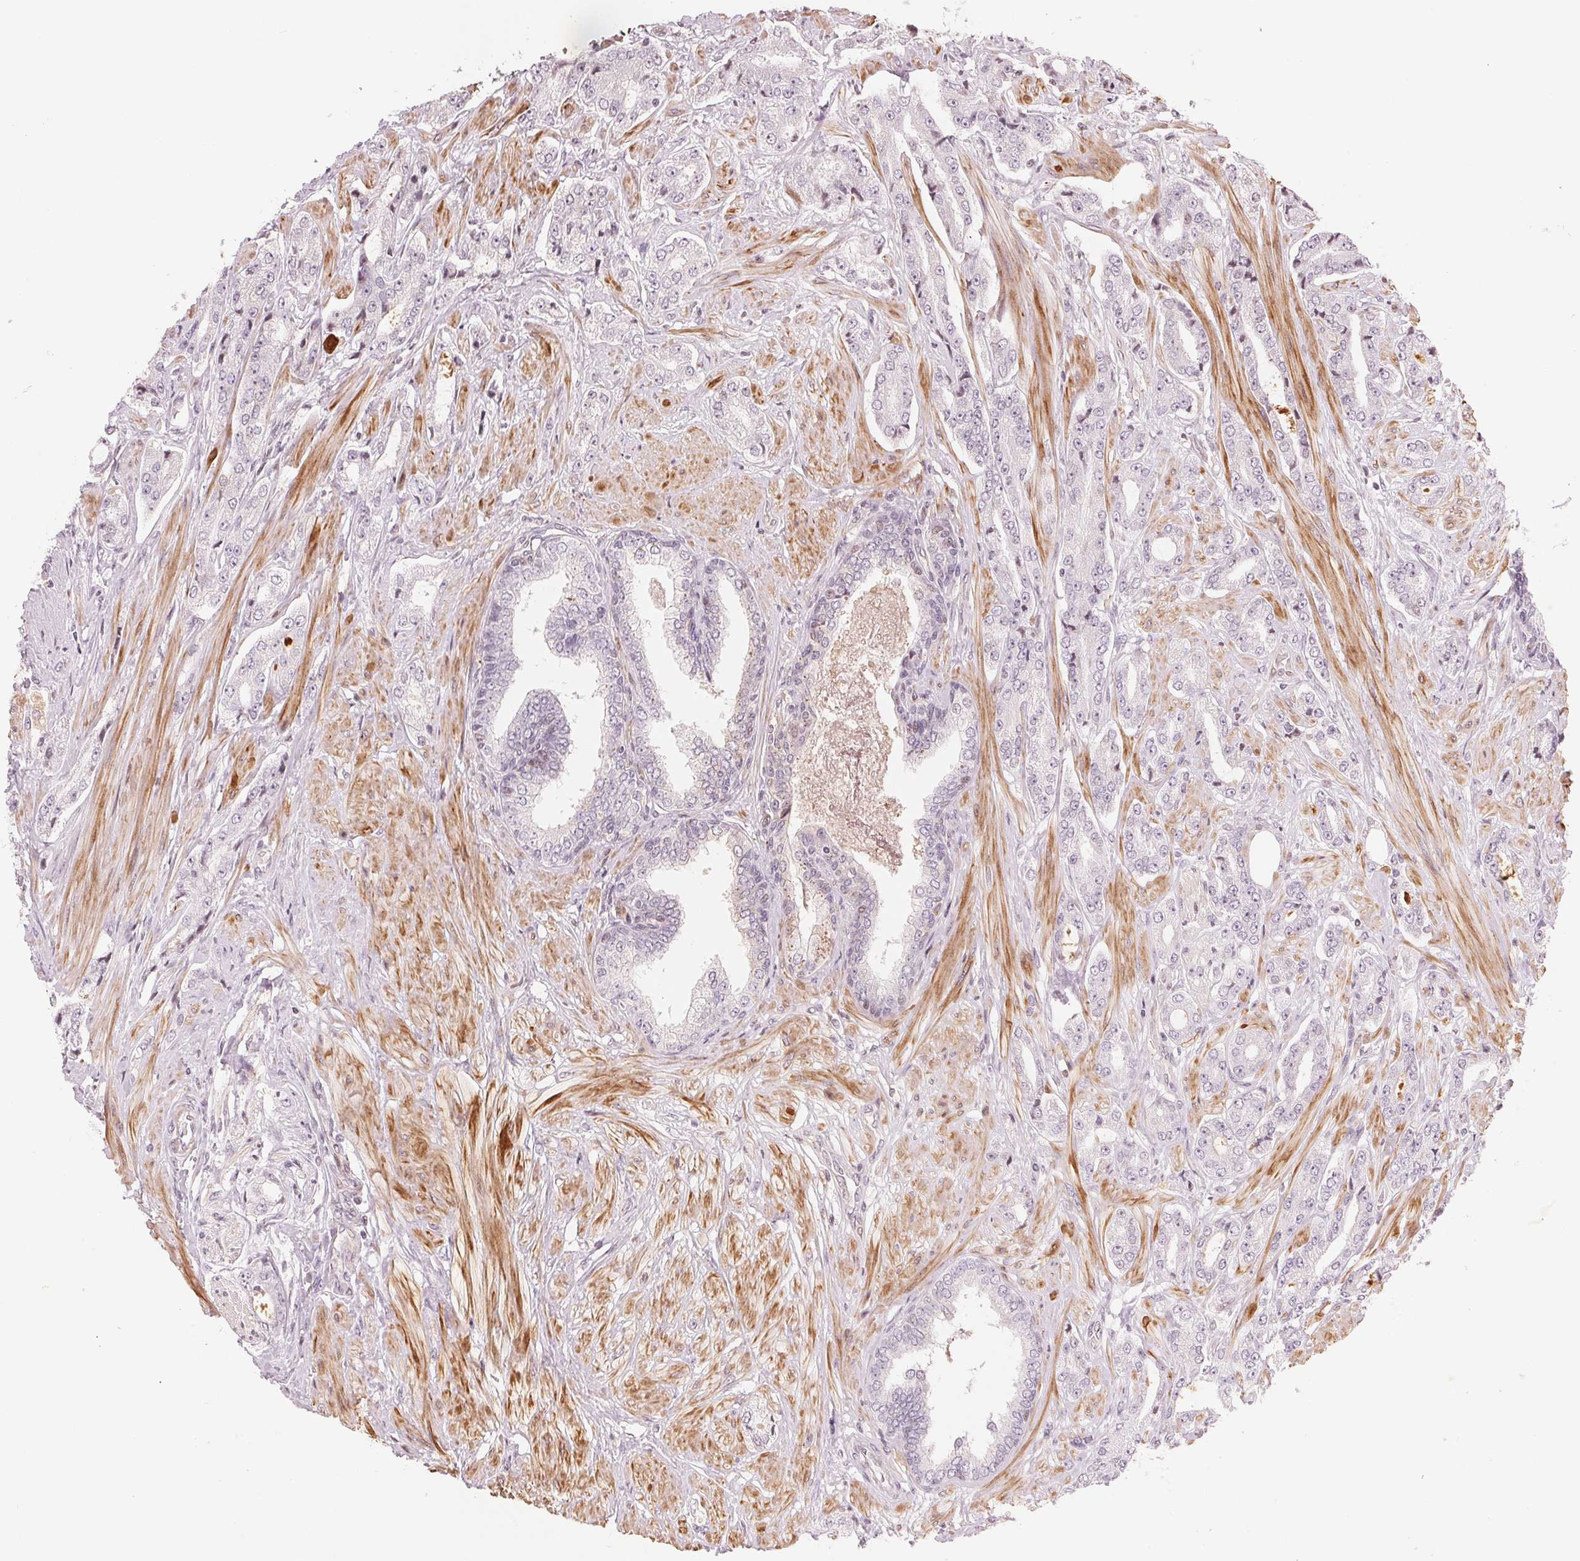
{"staining": {"intensity": "negative", "quantity": "none", "location": "none"}, "tissue": "prostate cancer", "cell_type": "Tumor cells", "image_type": "cancer", "snomed": [{"axis": "morphology", "description": "Adenocarcinoma, Low grade"}, {"axis": "topography", "description": "Prostate"}], "caption": "This micrograph is of adenocarcinoma (low-grade) (prostate) stained with IHC to label a protein in brown with the nuclei are counter-stained blue. There is no positivity in tumor cells.", "gene": "SLC17A4", "patient": {"sex": "male", "age": 55}}